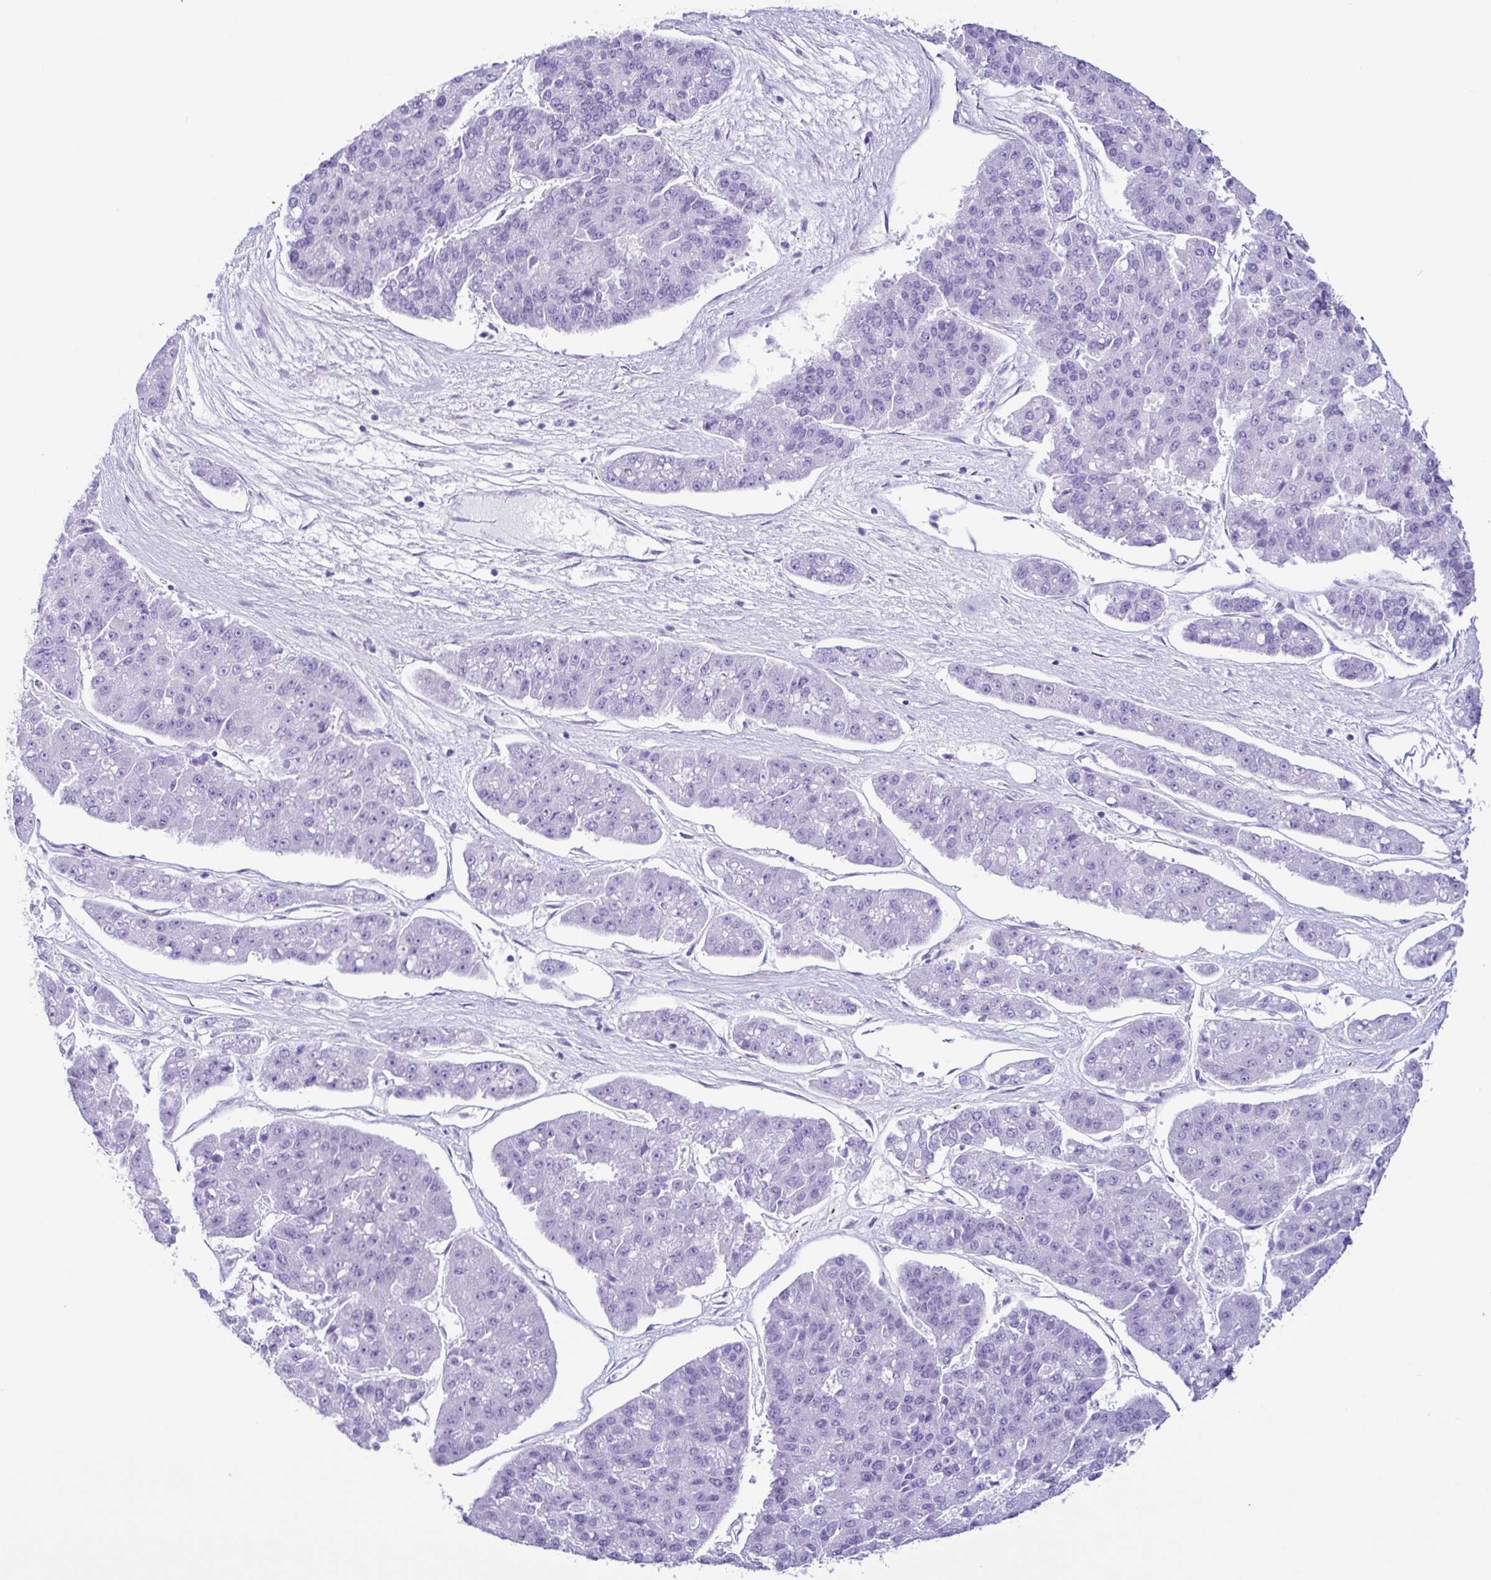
{"staining": {"intensity": "negative", "quantity": "none", "location": "none"}, "tissue": "pancreatic cancer", "cell_type": "Tumor cells", "image_type": "cancer", "snomed": [{"axis": "morphology", "description": "Adenocarcinoma, NOS"}, {"axis": "topography", "description": "Pancreas"}], "caption": "A high-resolution photomicrograph shows immunohistochemistry staining of adenocarcinoma (pancreatic), which reveals no significant staining in tumor cells. (Immunohistochemistry, brightfield microscopy, high magnification).", "gene": "PIGF", "patient": {"sex": "male", "age": 50}}